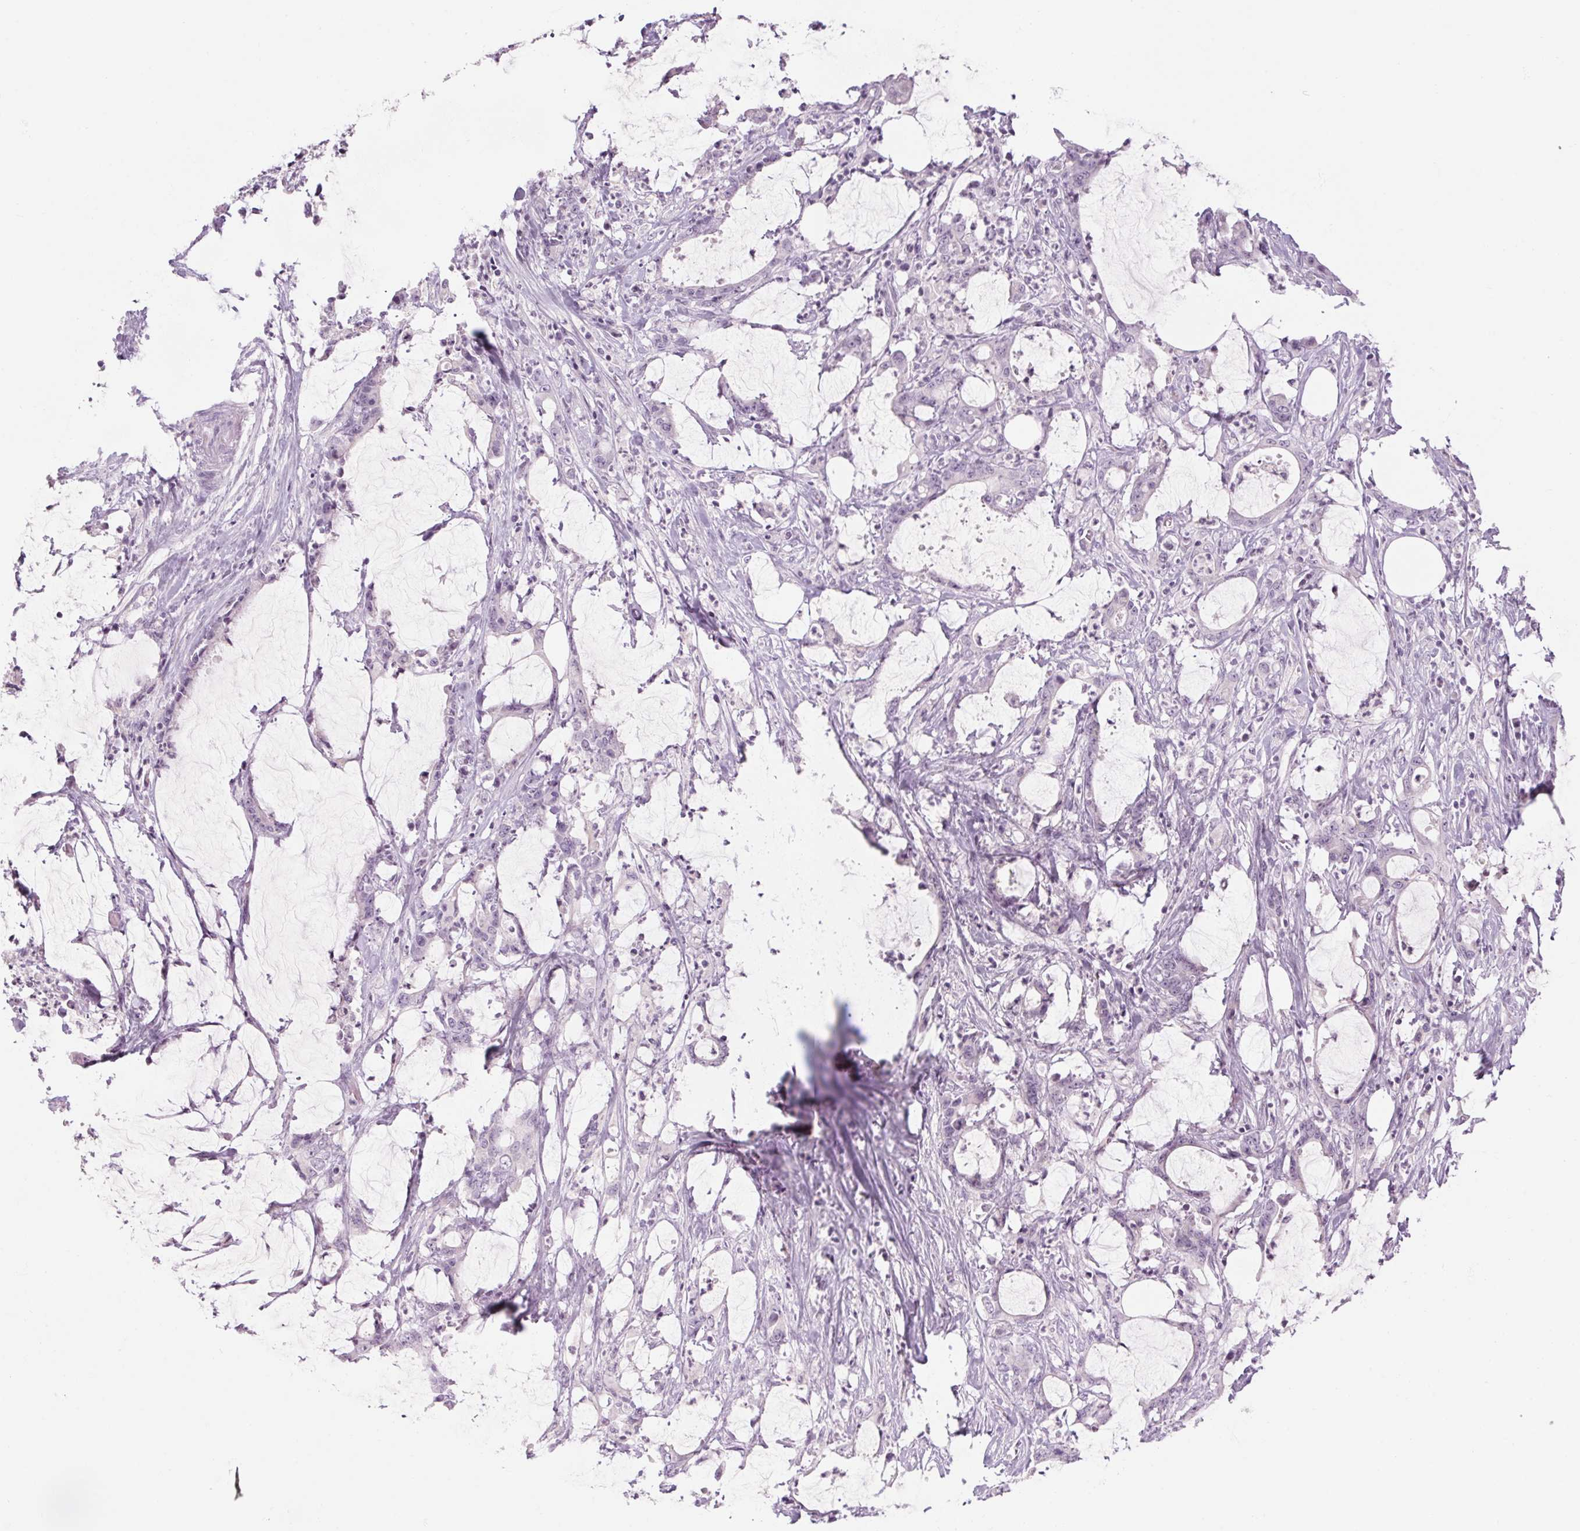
{"staining": {"intensity": "negative", "quantity": "none", "location": "none"}, "tissue": "stomach cancer", "cell_type": "Tumor cells", "image_type": "cancer", "snomed": [{"axis": "morphology", "description": "Adenocarcinoma, NOS"}, {"axis": "topography", "description": "Stomach, upper"}], "caption": "A histopathology image of human stomach cancer is negative for staining in tumor cells.", "gene": "RPTN", "patient": {"sex": "male", "age": 68}}